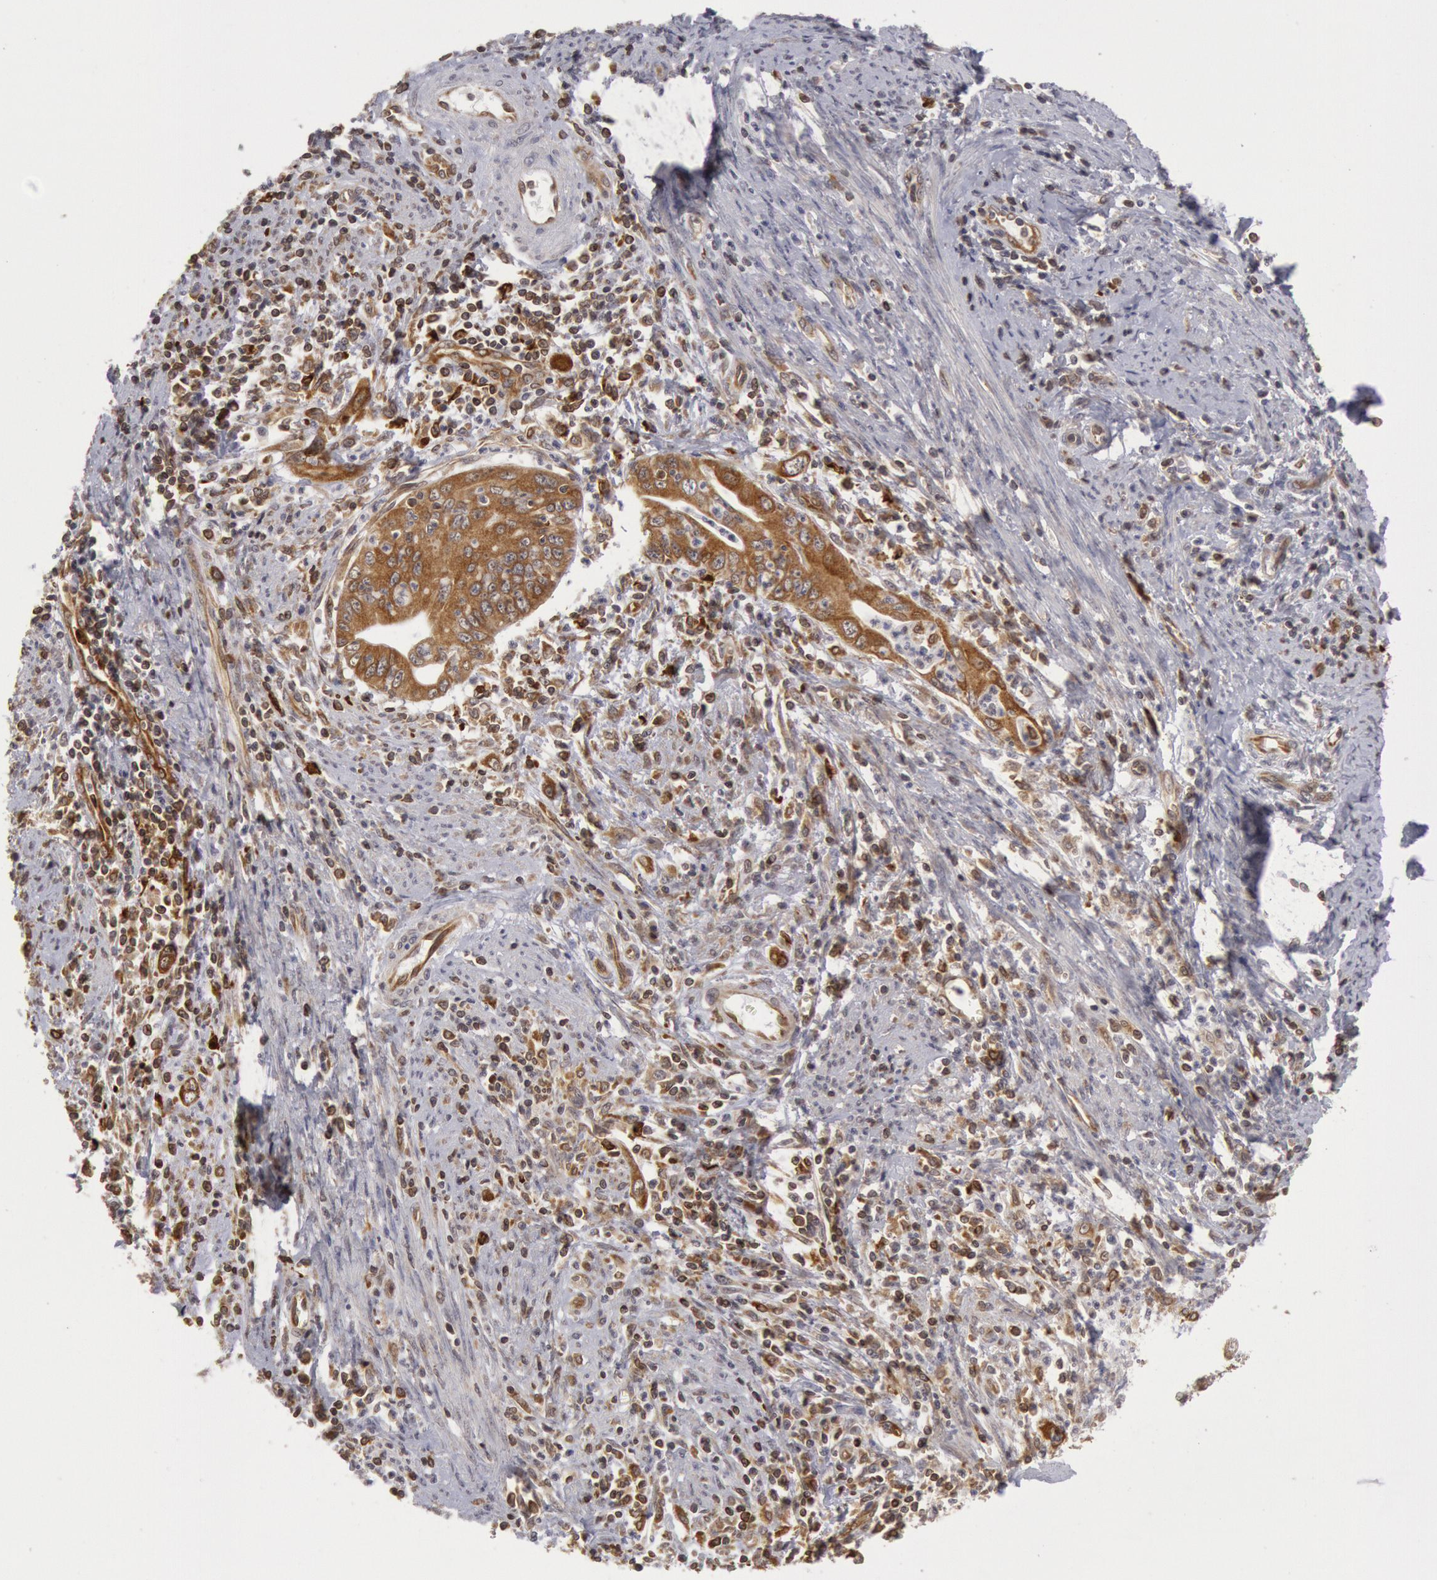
{"staining": {"intensity": "moderate", "quantity": ">75%", "location": "cytoplasmic/membranous"}, "tissue": "cervical cancer", "cell_type": "Tumor cells", "image_type": "cancer", "snomed": [{"axis": "morphology", "description": "Normal tissue, NOS"}, {"axis": "morphology", "description": "Adenocarcinoma, NOS"}, {"axis": "topography", "description": "Cervix"}], "caption": "Cervical cancer was stained to show a protein in brown. There is medium levels of moderate cytoplasmic/membranous expression in about >75% of tumor cells.", "gene": "TAP2", "patient": {"sex": "female", "age": 34}}